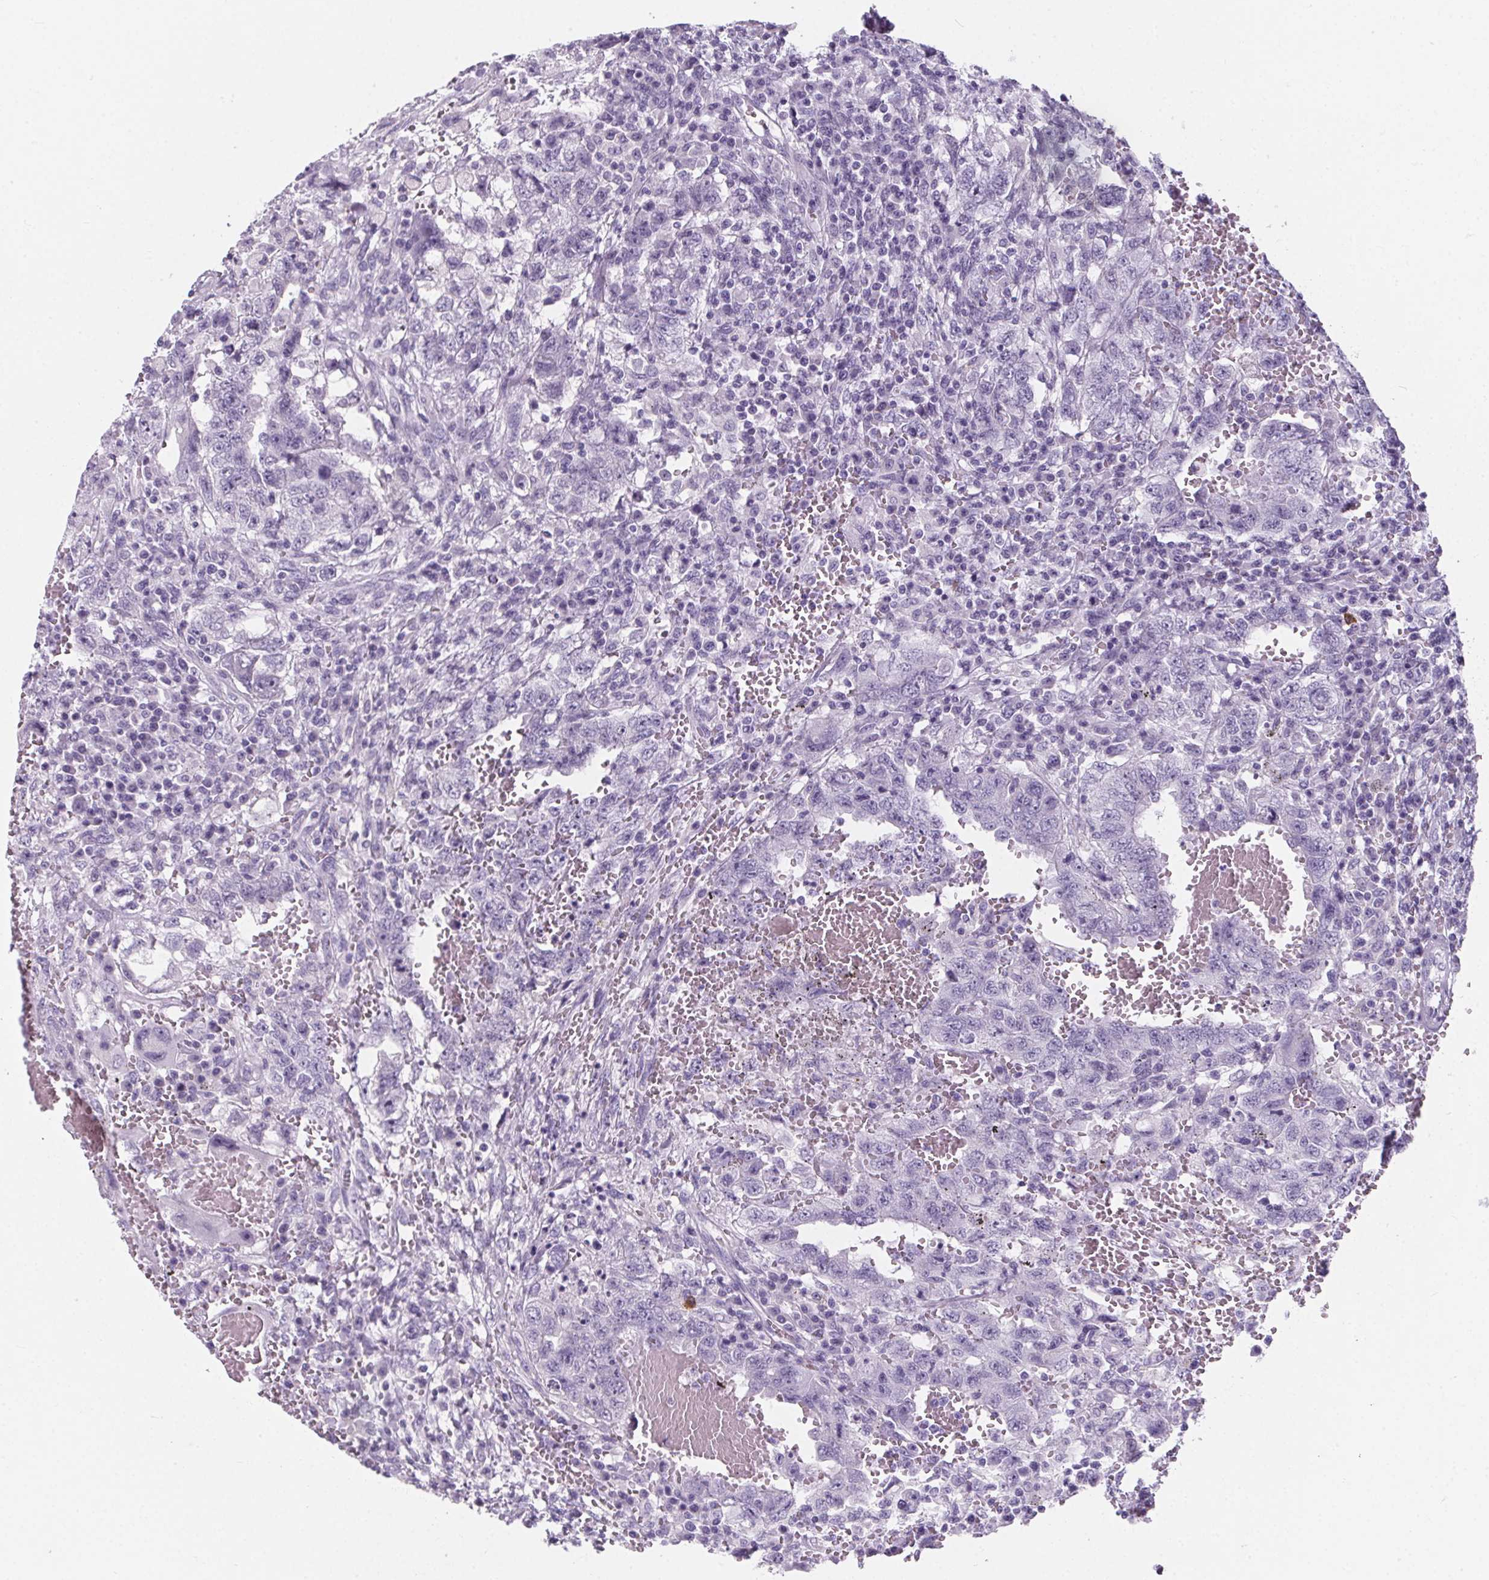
{"staining": {"intensity": "negative", "quantity": "none", "location": "none"}, "tissue": "testis cancer", "cell_type": "Tumor cells", "image_type": "cancer", "snomed": [{"axis": "morphology", "description": "Carcinoma, Embryonal, NOS"}, {"axis": "topography", "description": "Testis"}], "caption": "Tumor cells show no significant protein positivity in testis embryonal carcinoma. (IHC, brightfield microscopy, high magnification).", "gene": "ADRB1", "patient": {"sex": "male", "age": 26}}